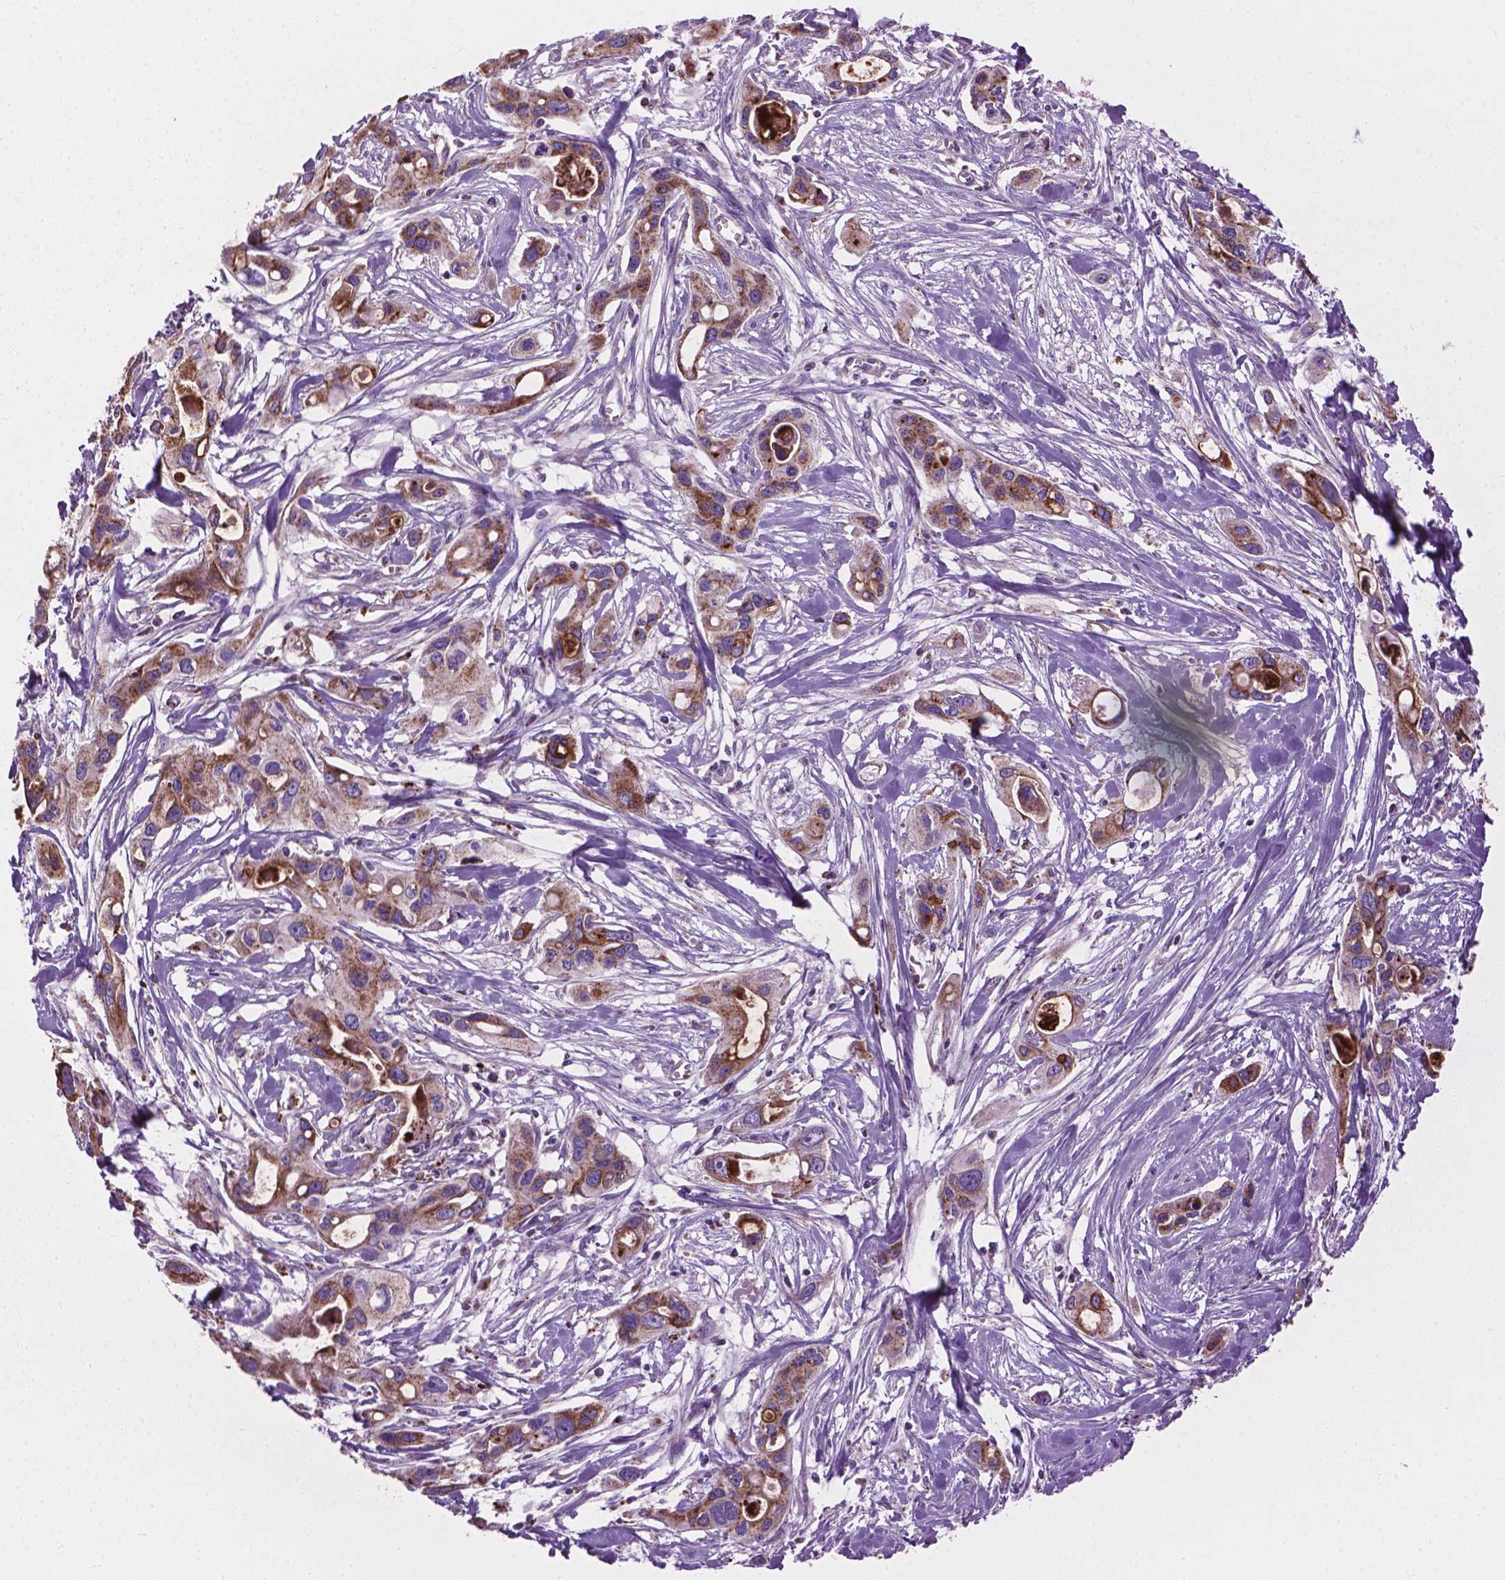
{"staining": {"intensity": "moderate", "quantity": ">75%", "location": "cytoplasmic/membranous"}, "tissue": "pancreatic cancer", "cell_type": "Tumor cells", "image_type": "cancer", "snomed": [{"axis": "morphology", "description": "Adenocarcinoma, NOS"}, {"axis": "topography", "description": "Pancreas"}], "caption": "Immunohistochemical staining of human adenocarcinoma (pancreatic) reveals medium levels of moderate cytoplasmic/membranous protein expression in about >75% of tumor cells.", "gene": "VDAC1", "patient": {"sex": "male", "age": 60}}